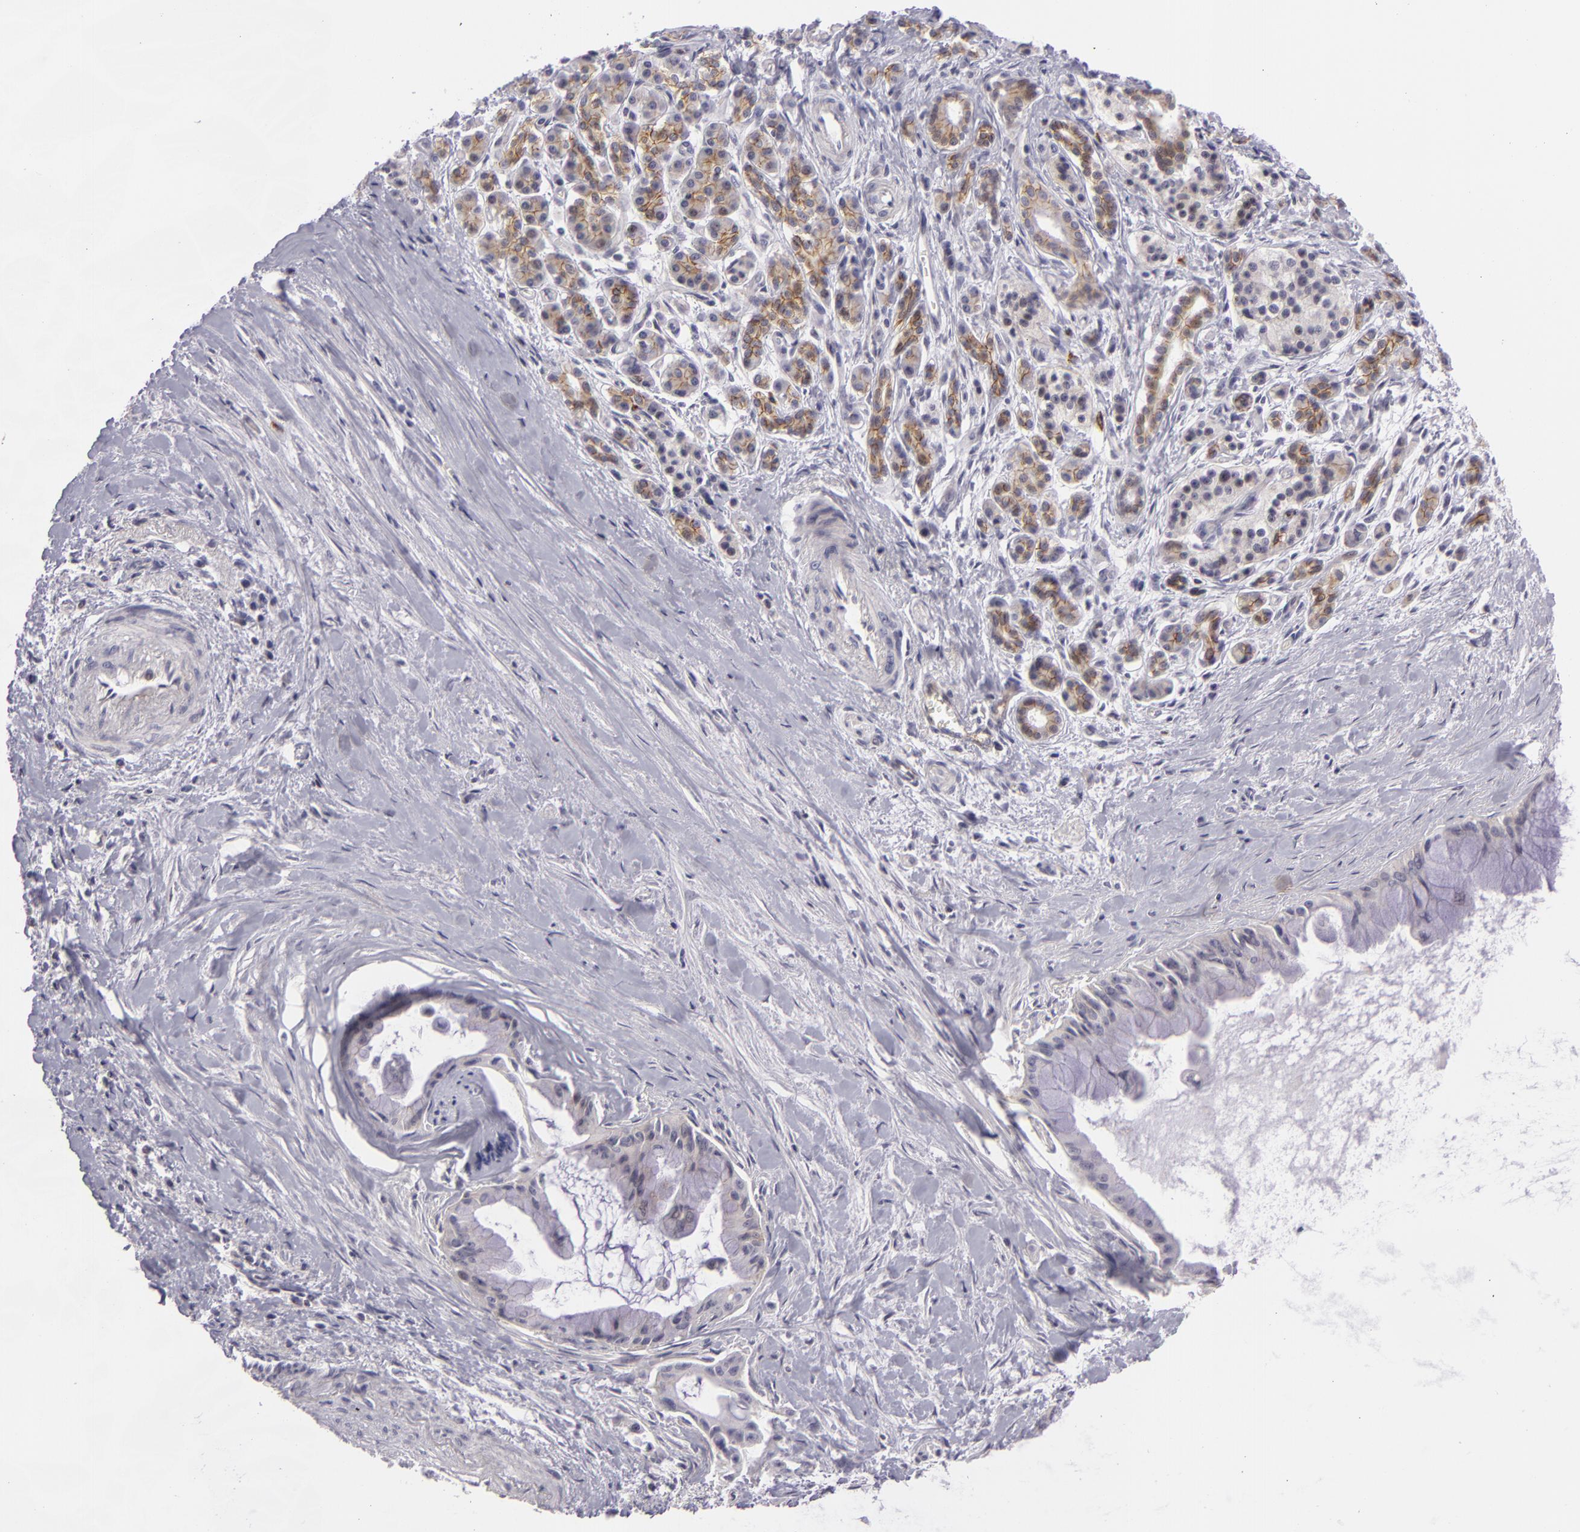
{"staining": {"intensity": "negative", "quantity": "none", "location": "none"}, "tissue": "pancreatic cancer", "cell_type": "Tumor cells", "image_type": "cancer", "snomed": [{"axis": "morphology", "description": "Adenocarcinoma, NOS"}, {"axis": "topography", "description": "Pancreas"}], "caption": "The photomicrograph demonstrates no significant staining in tumor cells of adenocarcinoma (pancreatic).", "gene": "CTNNB1", "patient": {"sex": "male", "age": 59}}